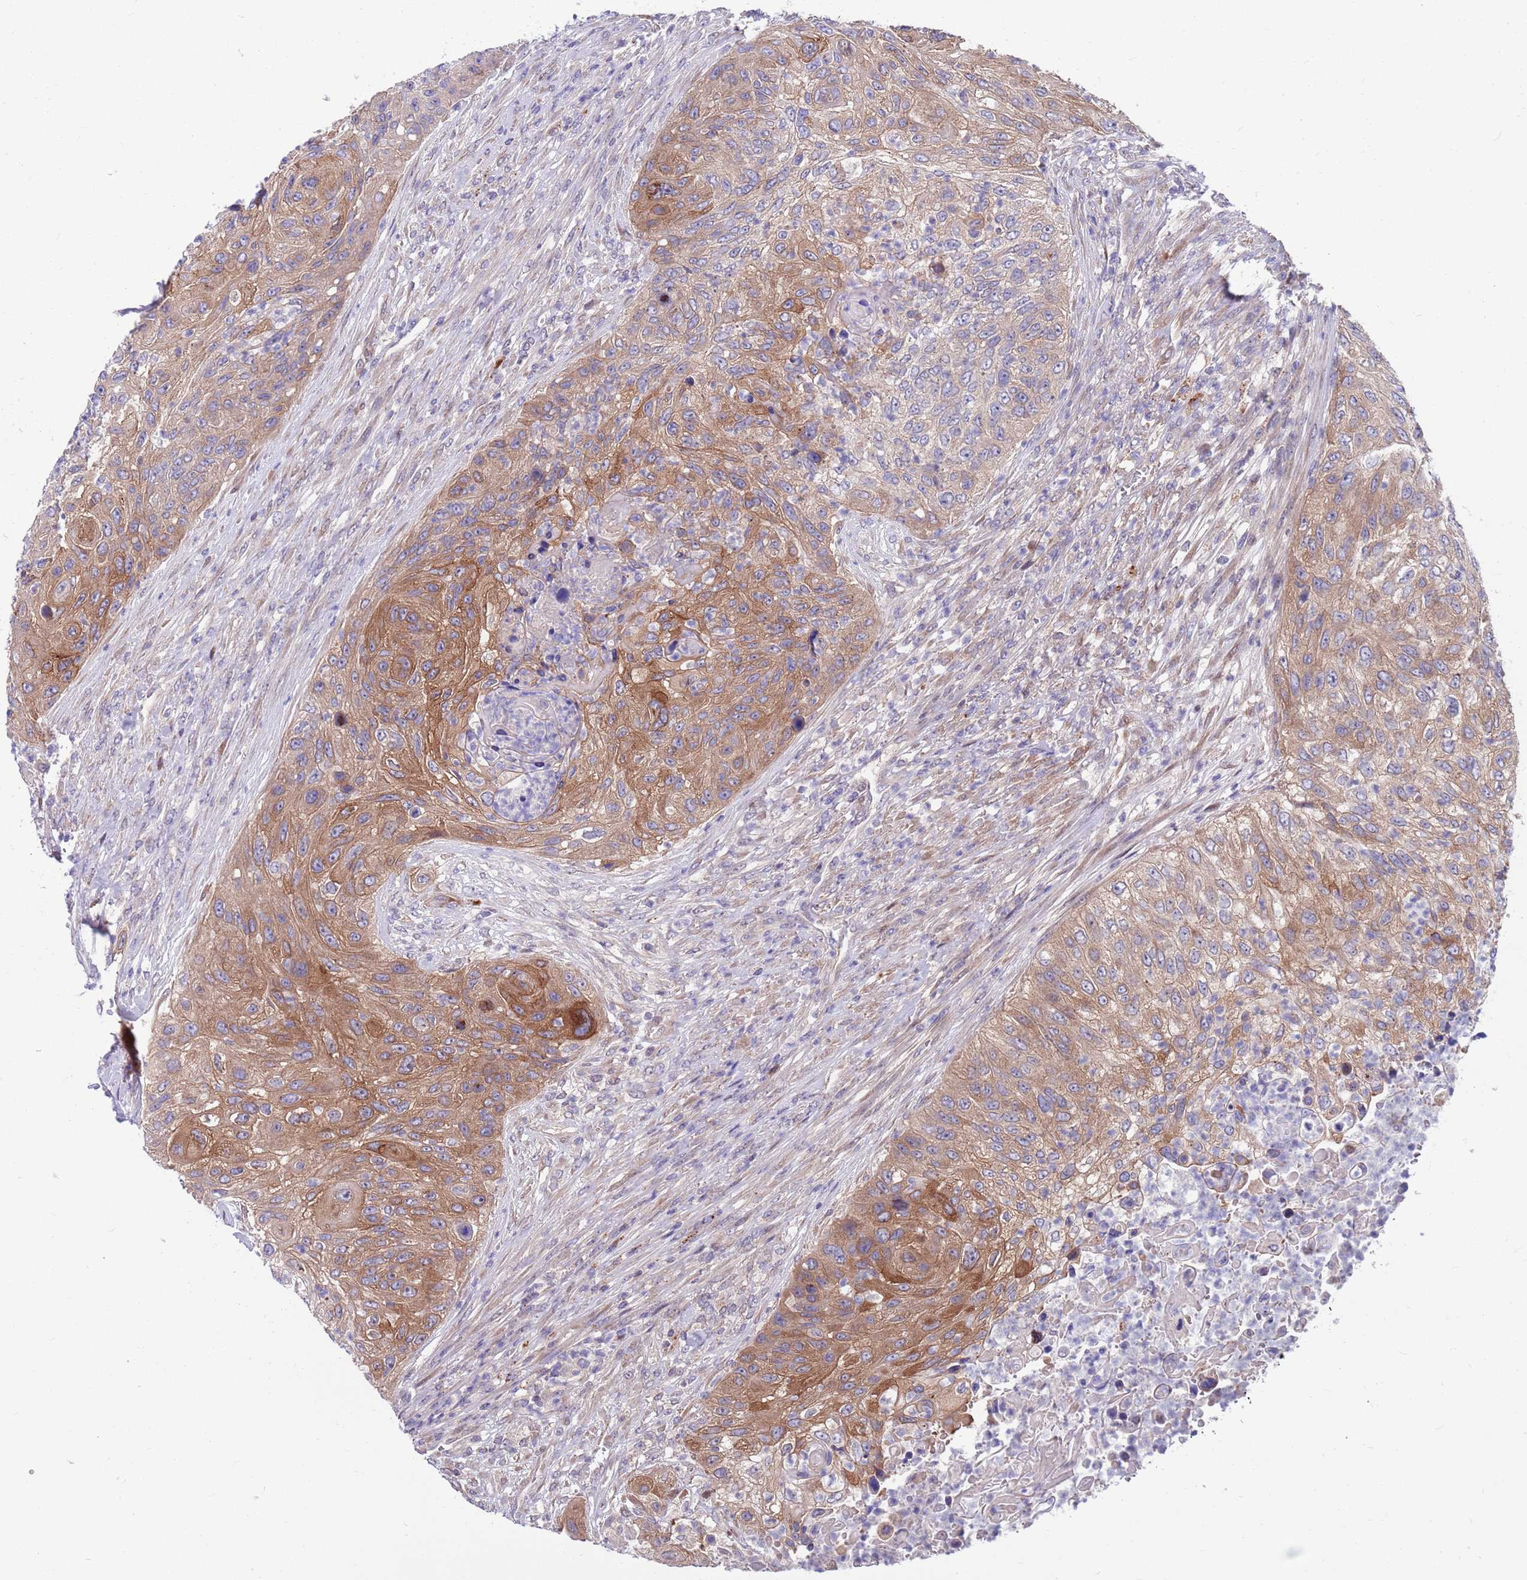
{"staining": {"intensity": "moderate", "quantity": ">75%", "location": "cytoplasmic/membranous"}, "tissue": "urothelial cancer", "cell_type": "Tumor cells", "image_type": "cancer", "snomed": [{"axis": "morphology", "description": "Urothelial carcinoma, High grade"}, {"axis": "topography", "description": "Urinary bladder"}], "caption": "High-magnification brightfield microscopy of urothelial cancer stained with DAB (3,3'-diaminobenzidine) (brown) and counterstained with hematoxylin (blue). tumor cells exhibit moderate cytoplasmic/membranous staining is seen in about>75% of cells. (brown staining indicates protein expression, while blue staining denotes nuclei).", "gene": "KLHL29", "patient": {"sex": "female", "age": 60}}